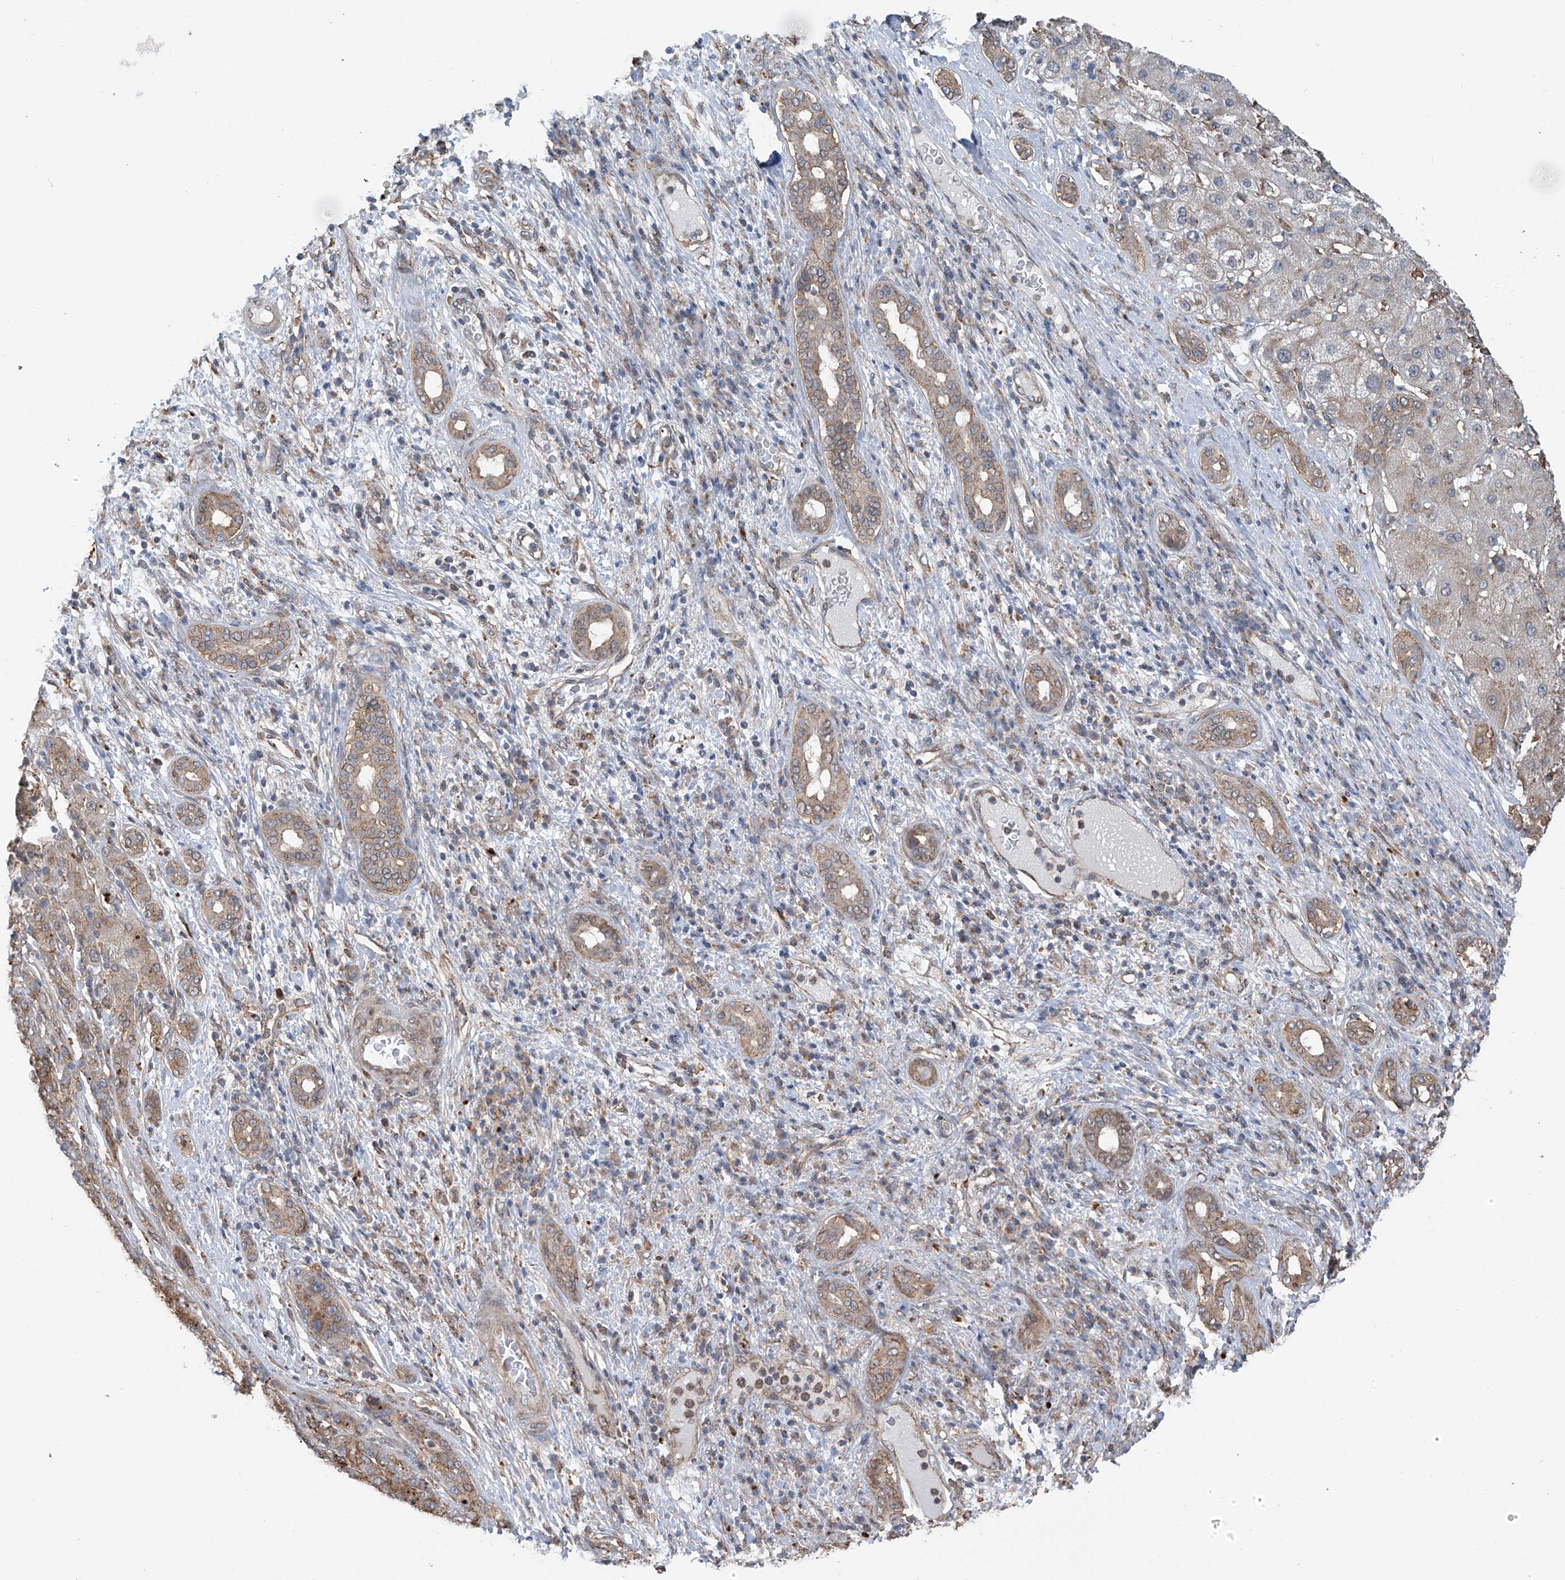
{"staining": {"intensity": "weak", "quantity": "25%-75%", "location": "cytoplasmic/membranous"}, "tissue": "liver cancer", "cell_type": "Tumor cells", "image_type": "cancer", "snomed": [{"axis": "morphology", "description": "Carcinoma, Hepatocellular, NOS"}, {"axis": "topography", "description": "Liver"}], "caption": "This is an image of immunohistochemistry staining of hepatocellular carcinoma (liver), which shows weak staining in the cytoplasmic/membranous of tumor cells.", "gene": "ZNF189", "patient": {"sex": "male", "age": 65}}